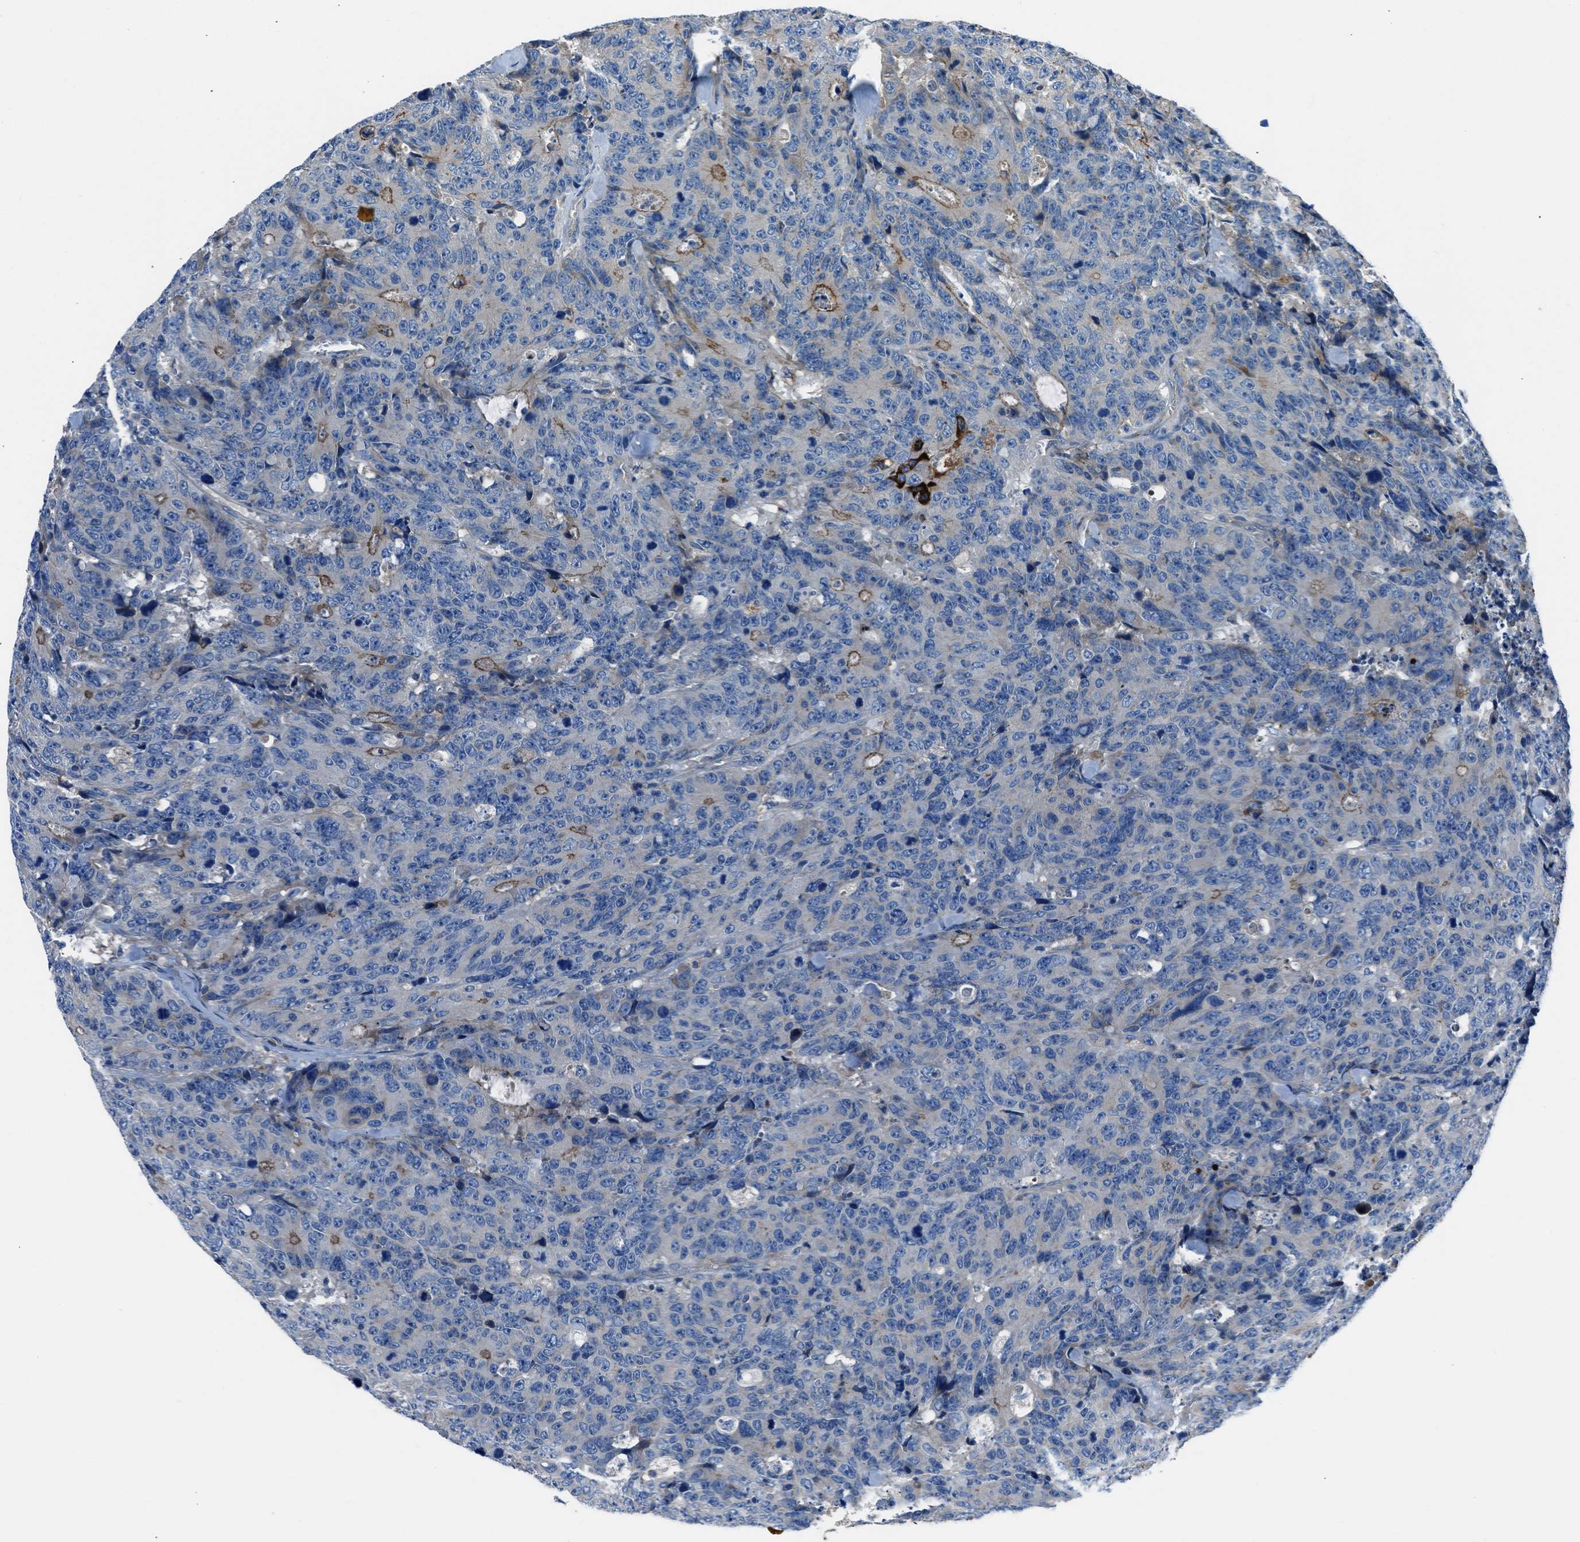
{"staining": {"intensity": "moderate", "quantity": "<25%", "location": "cytoplasmic/membranous"}, "tissue": "colorectal cancer", "cell_type": "Tumor cells", "image_type": "cancer", "snomed": [{"axis": "morphology", "description": "Adenocarcinoma, NOS"}, {"axis": "topography", "description": "Colon"}], "caption": "Immunohistochemistry (DAB) staining of human colorectal adenocarcinoma demonstrates moderate cytoplasmic/membranous protein staining in about <25% of tumor cells.", "gene": "SLC38A6", "patient": {"sex": "female", "age": 86}}